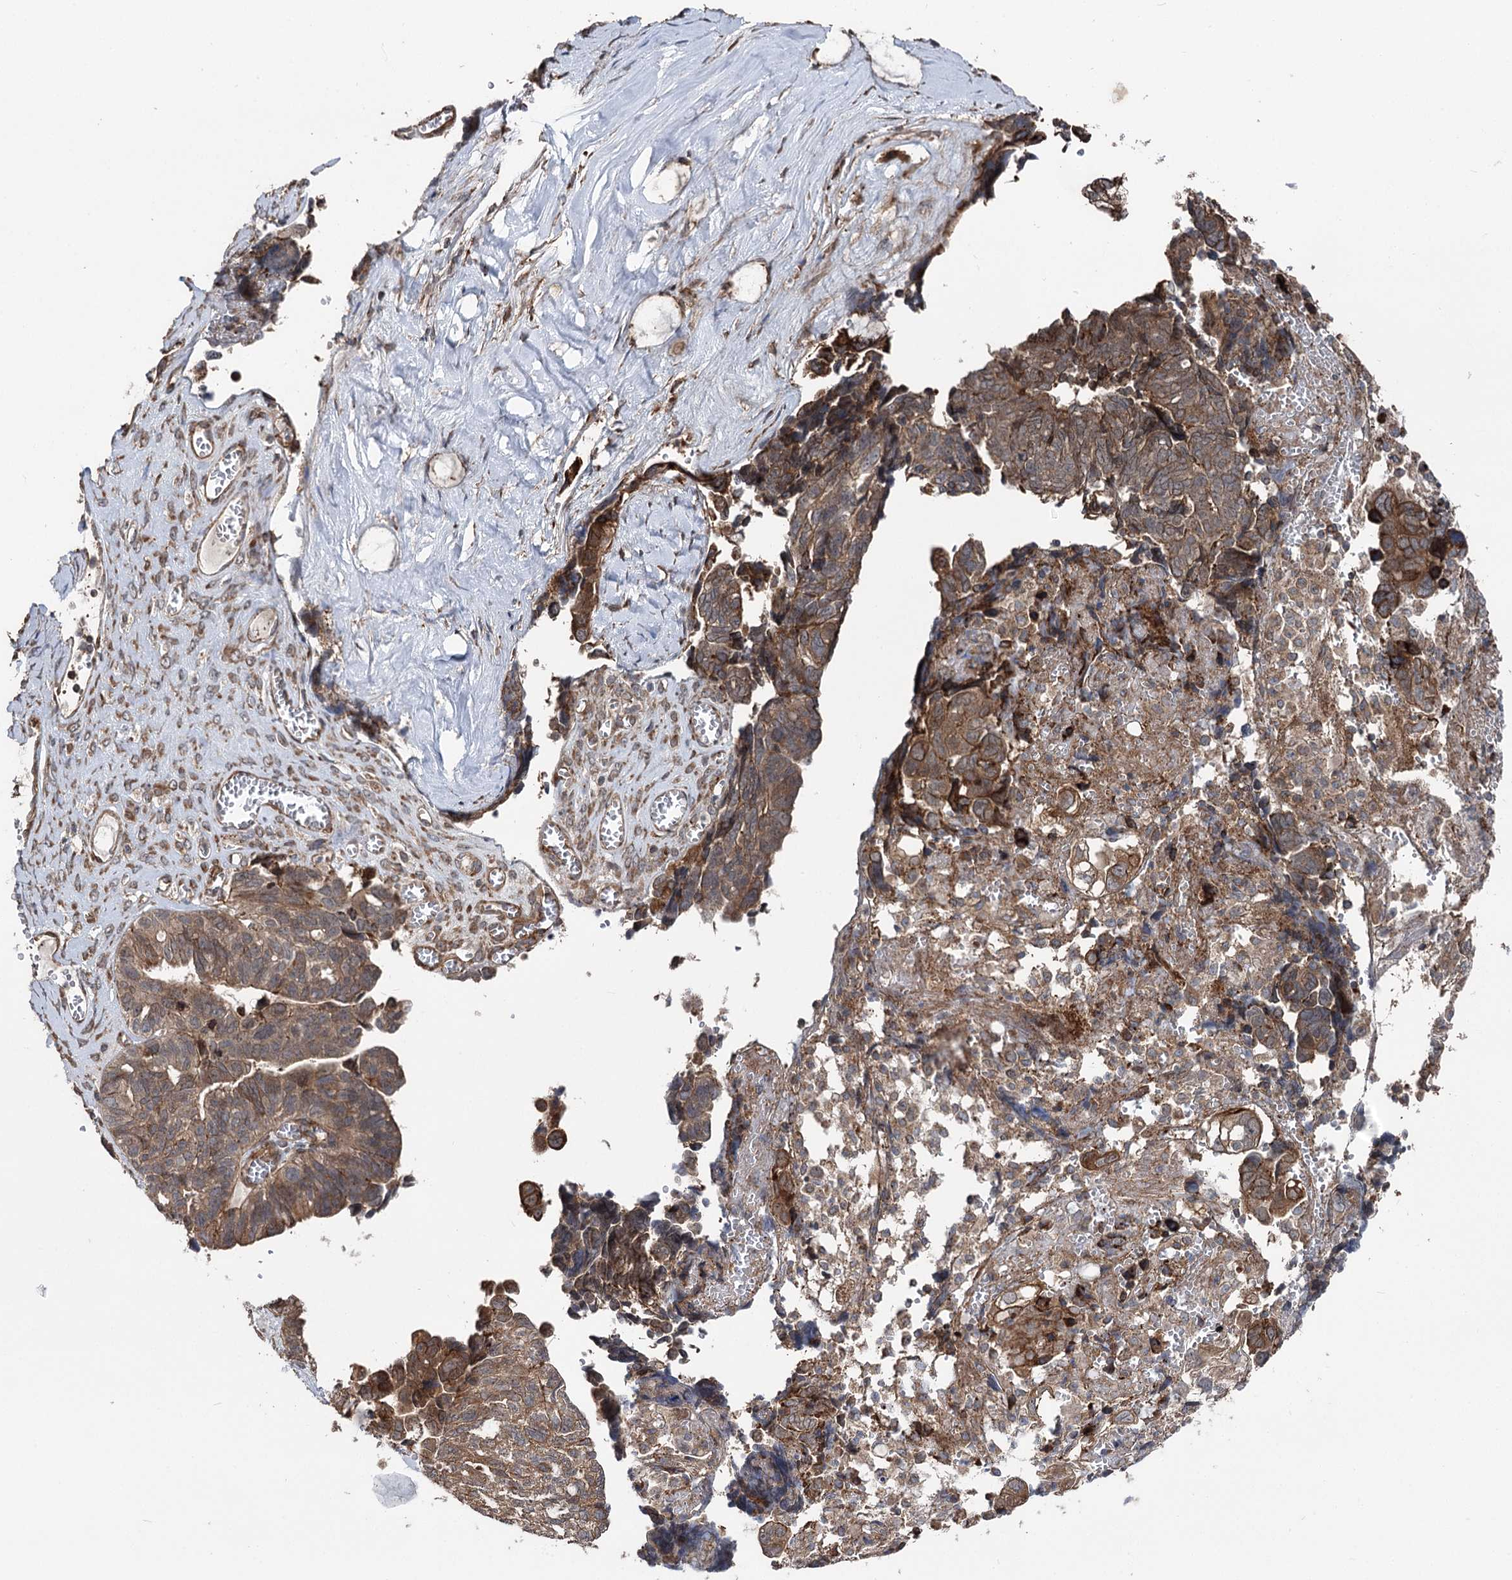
{"staining": {"intensity": "moderate", "quantity": ">75%", "location": "cytoplasmic/membranous"}, "tissue": "ovarian cancer", "cell_type": "Tumor cells", "image_type": "cancer", "snomed": [{"axis": "morphology", "description": "Cystadenocarcinoma, serous, NOS"}, {"axis": "topography", "description": "Ovary"}], "caption": "This histopathology image displays immunohistochemistry (IHC) staining of ovarian serous cystadenocarcinoma, with medium moderate cytoplasmic/membranous expression in approximately >75% of tumor cells.", "gene": "ITFG2", "patient": {"sex": "female", "age": 79}}